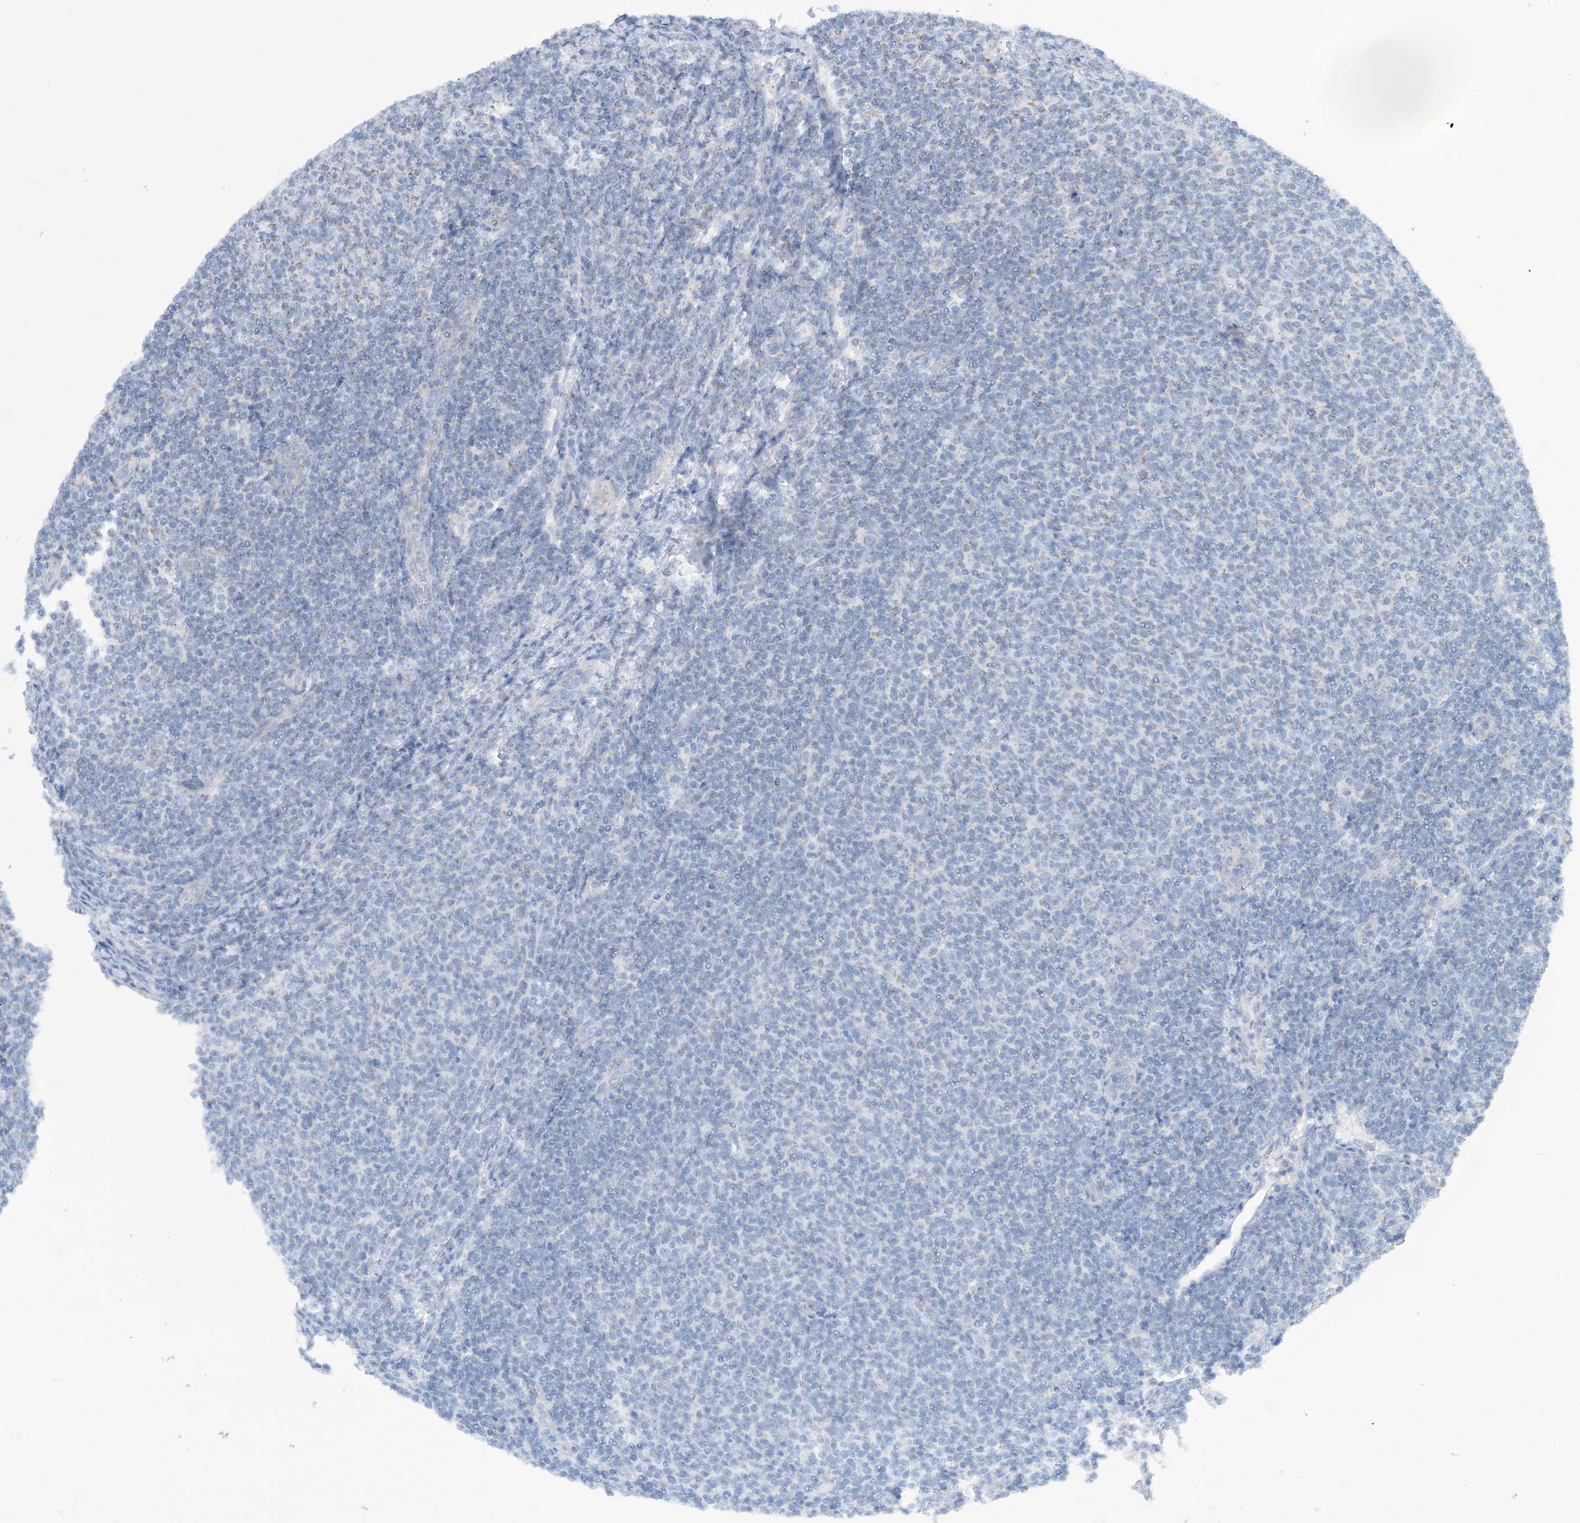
{"staining": {"intensity": "negative", "quantity": "none", "location": "none"}, "tissue": "lymphoma", "cell_type": "Tumor cells", "image_type": "cancer", "snomed": [{"axis": "morphology", "description": "Malignant lymphoma, non-Hodgkin's type, Low grade"}, {"axis": "topography", "description": "Lymph node"}], "caption": "High magnification brightfield microscopy of lymphoma stained with DAB (brown) and counterstained with hematoxylin (blue): tumor cells show no significant staining.", "gene": "PHOSPHO2", "patient": {"sex": "male", "age": 66}}